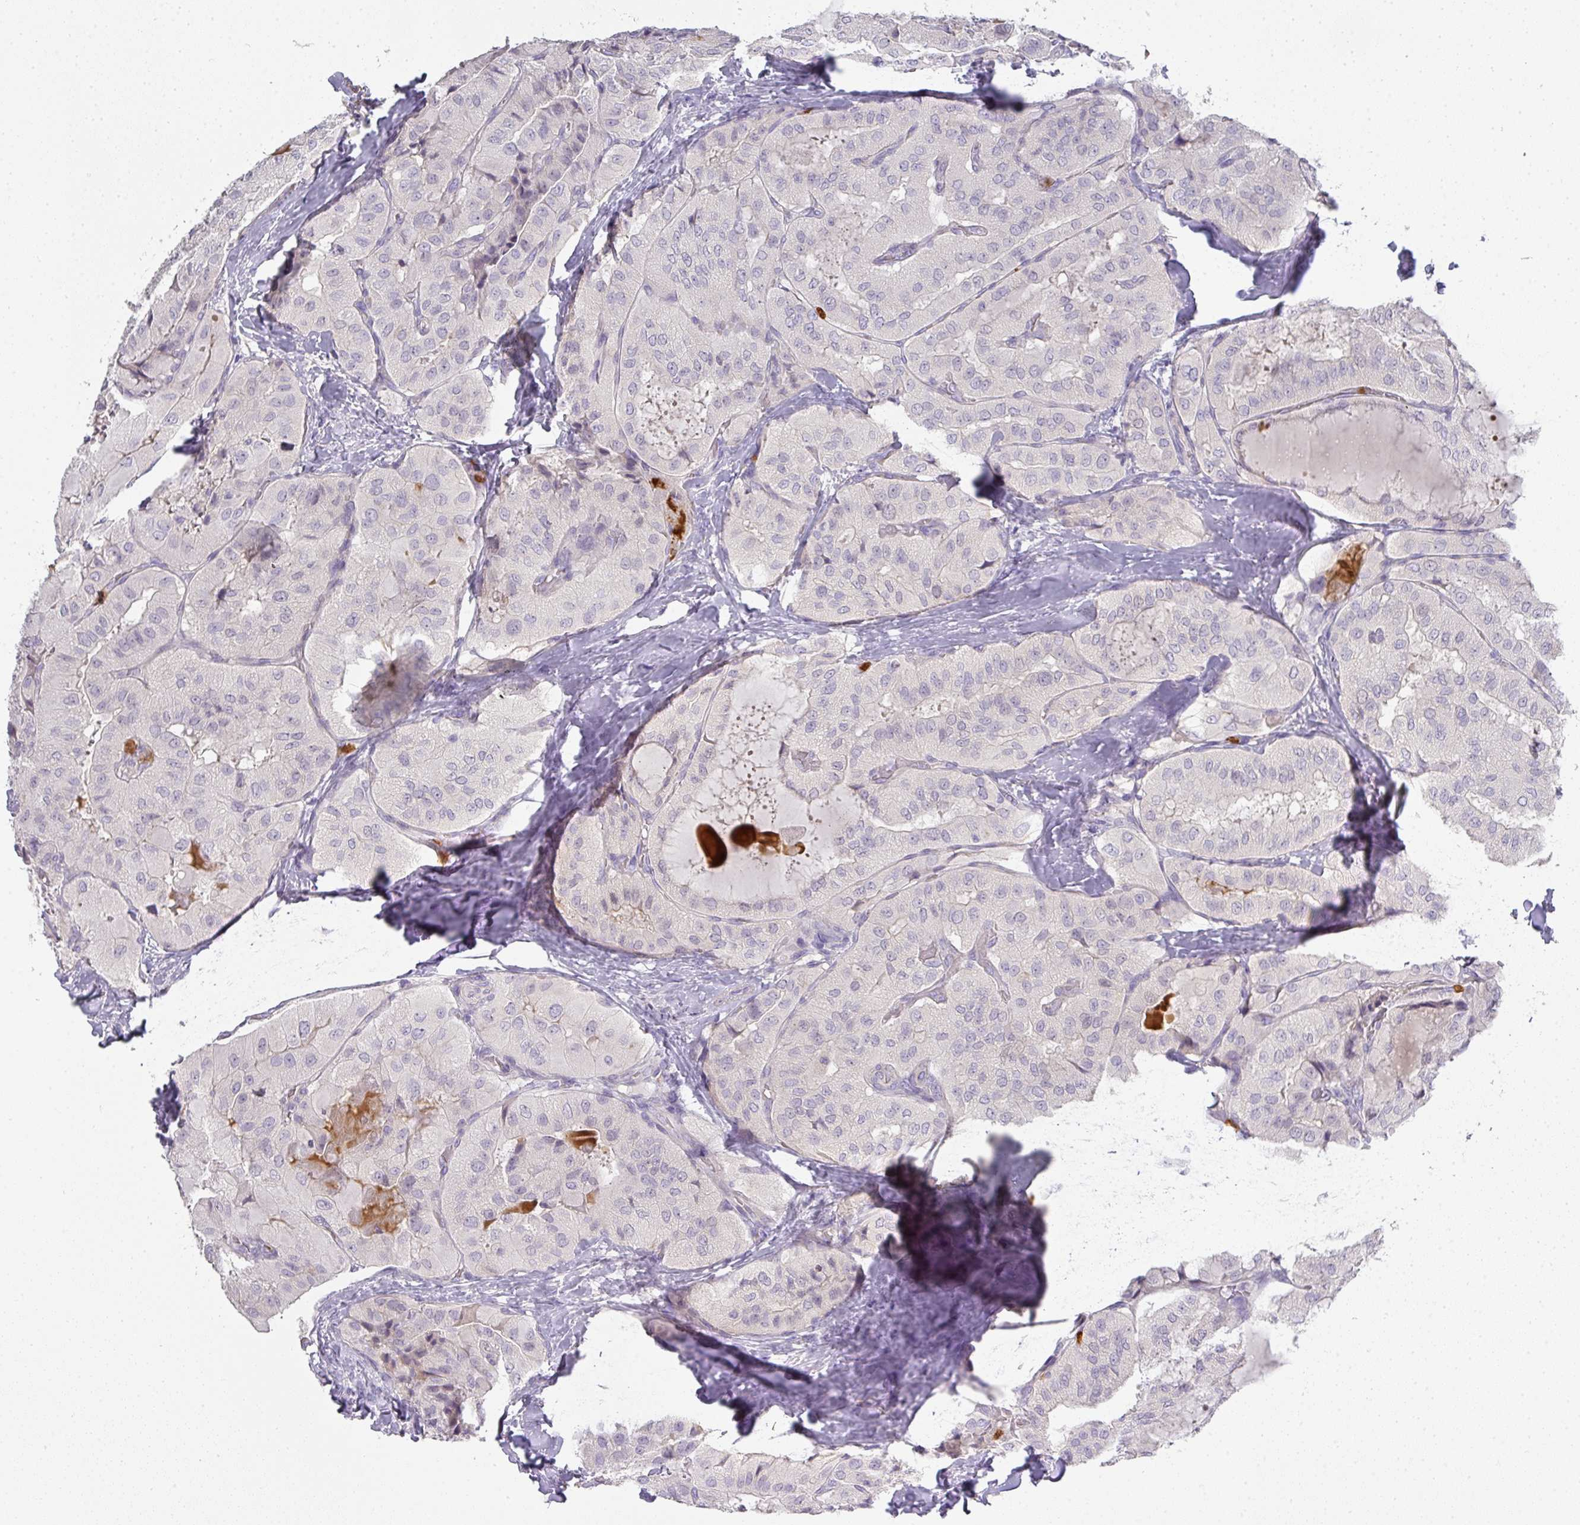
{"staining": {"intensity": "negative", "quantity": "none", "location": "none"}, "tissue": "thyroid cancer", "cell_type": "Tumor cells", "image_type": "cancer", "snomed": [{"axis": "morphology", "description": "Normal tissue, NOS"}, {"axis": "morphology", "description": "Papillary adenocarcinoma, NOS"}, {"axis": "topography", "description": "Thyroid gland"}], "caption": "High magnification brightfield microscopy of thyroid cancer (papillary adenocarcinoma) stained with DAB (brown) and counterstained with hematoxylin (blue): tumor cells show no significant positivity.", "gene": "HHEX", "patient": {"sex": "female", "age": 59}}